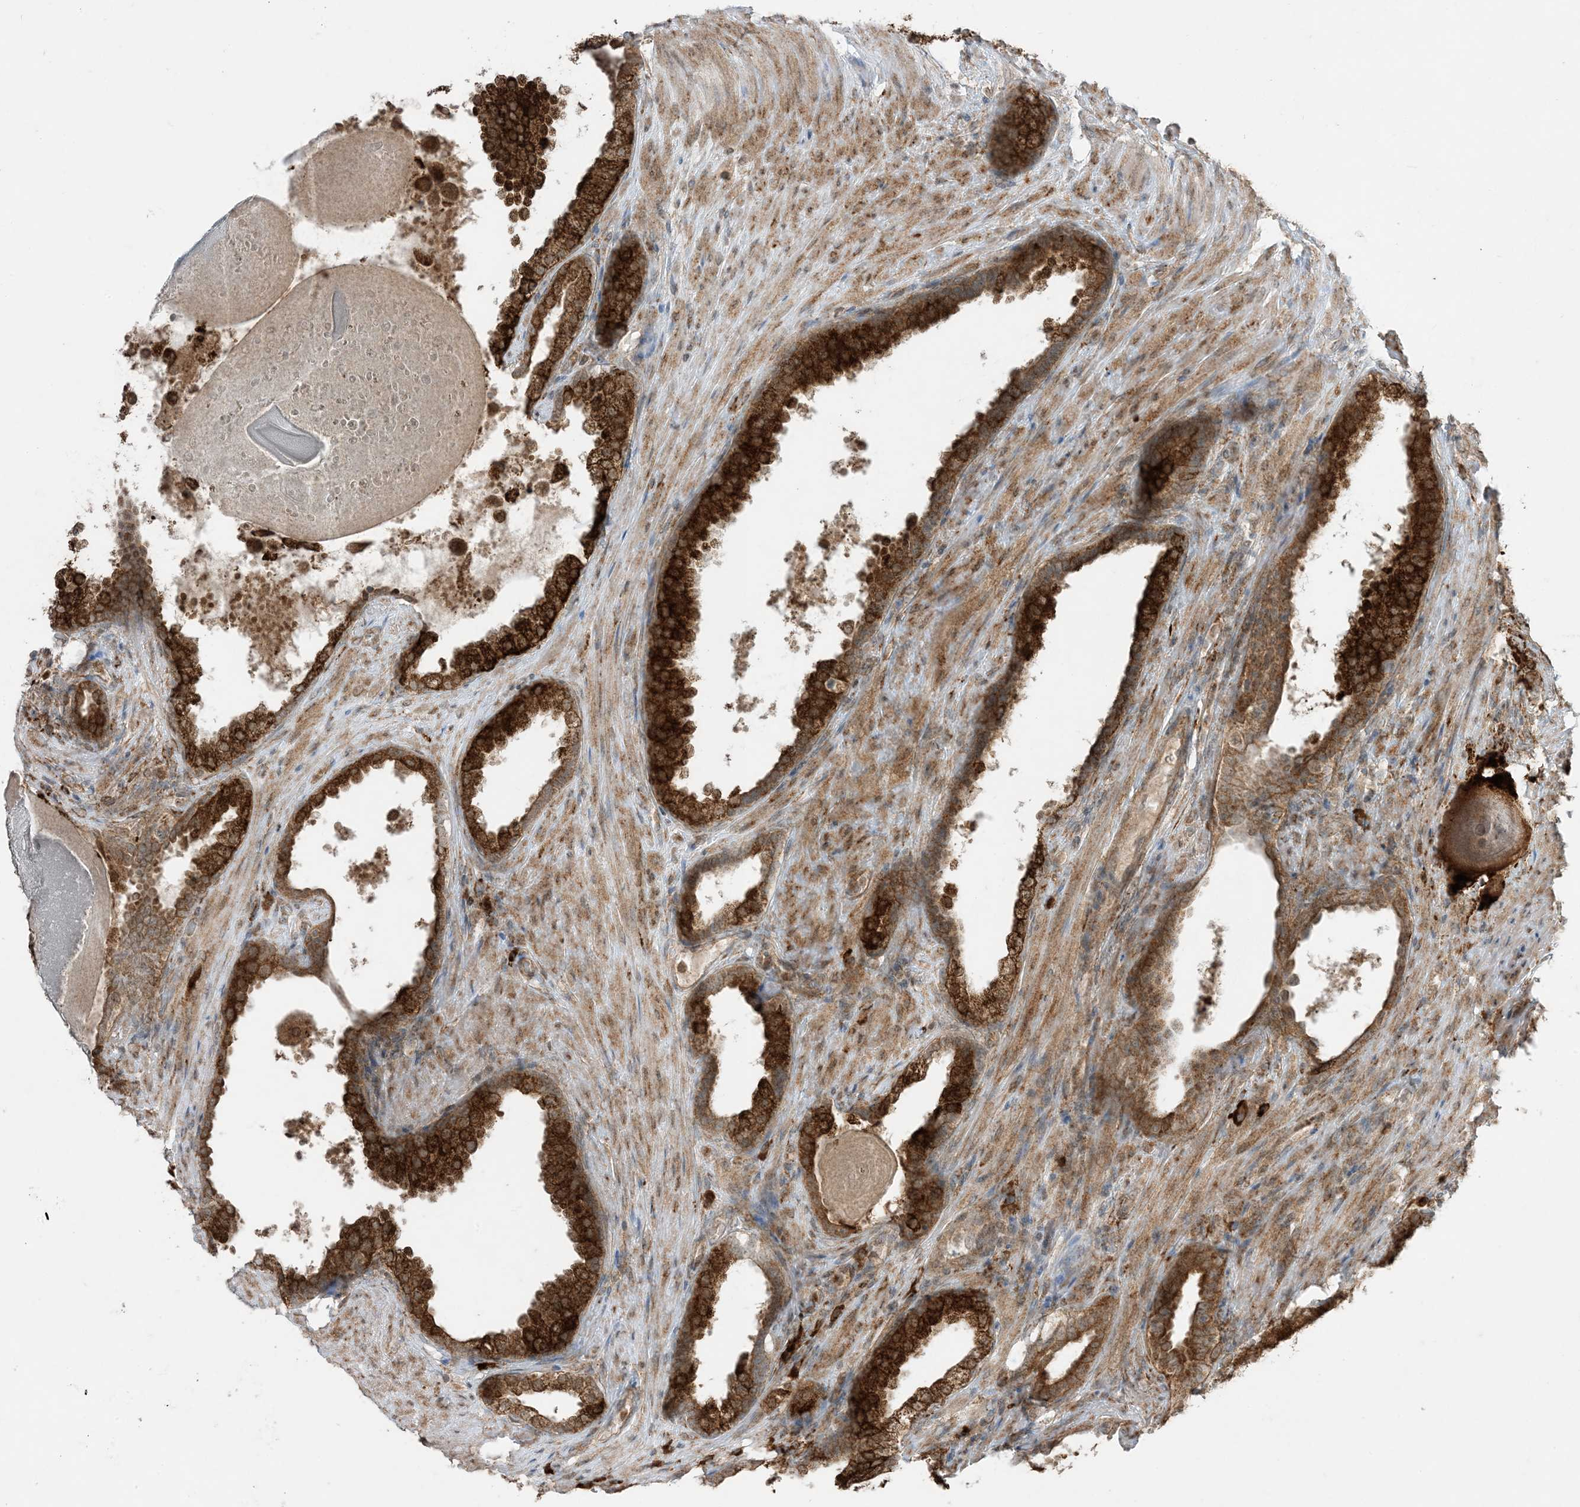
{"staining": {"intensity": "strong", "quantity": ">75%", "location": "cytoplasmic/membranous"}, "tissue": "prostate cancer", "cell_type": "Tumor cells", "image_type": "cancer", "snomed": [{"axis": "morphology", "description": "Adenocarcinoma, High grade"}, {"axis": "topography", "description": "Prostate"}], "caption": "Prostate high-grade adenocarcinoma stained with a protein marker shows strong staining in tumor cells.", "gene": "ODC1", "patient": {"sex": "male", "age": 70}}